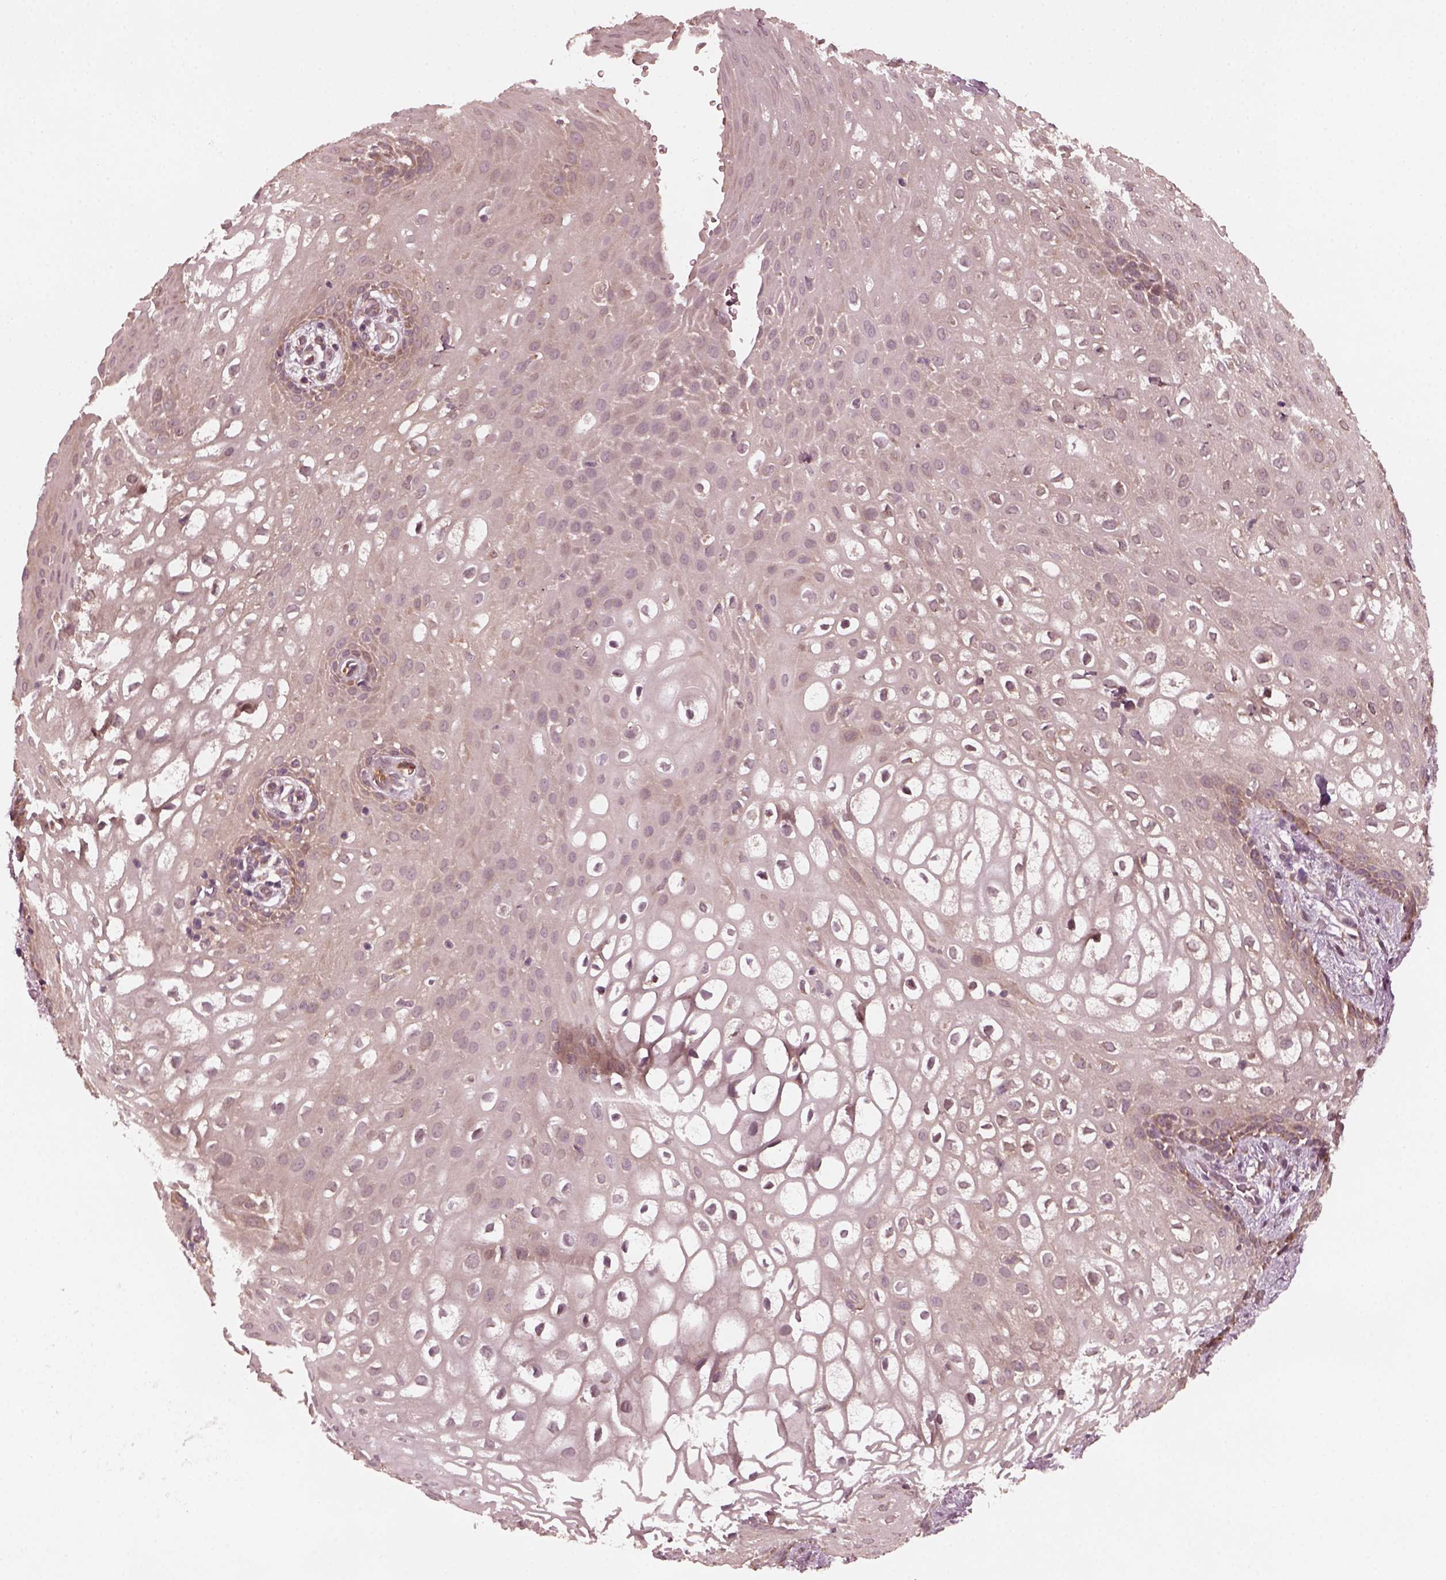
{"staining": {"intensity": "negative", "quantity": "none", "location": "none"}, "tissue": "skin", "cell_type": "Epidermal cells", "image_type": "normal", "snomed": [{"axis": "morphology", "description": "Normal tissue, NOS"}, {"axis": "topography", "description": "Anal"}], "caption": "Immunohistochemistry (IHC) of unremarkable skin reveals no expression in epidermal cells.", "gene": "FAF2", "patient": {"sex": "female", "age": 46}}